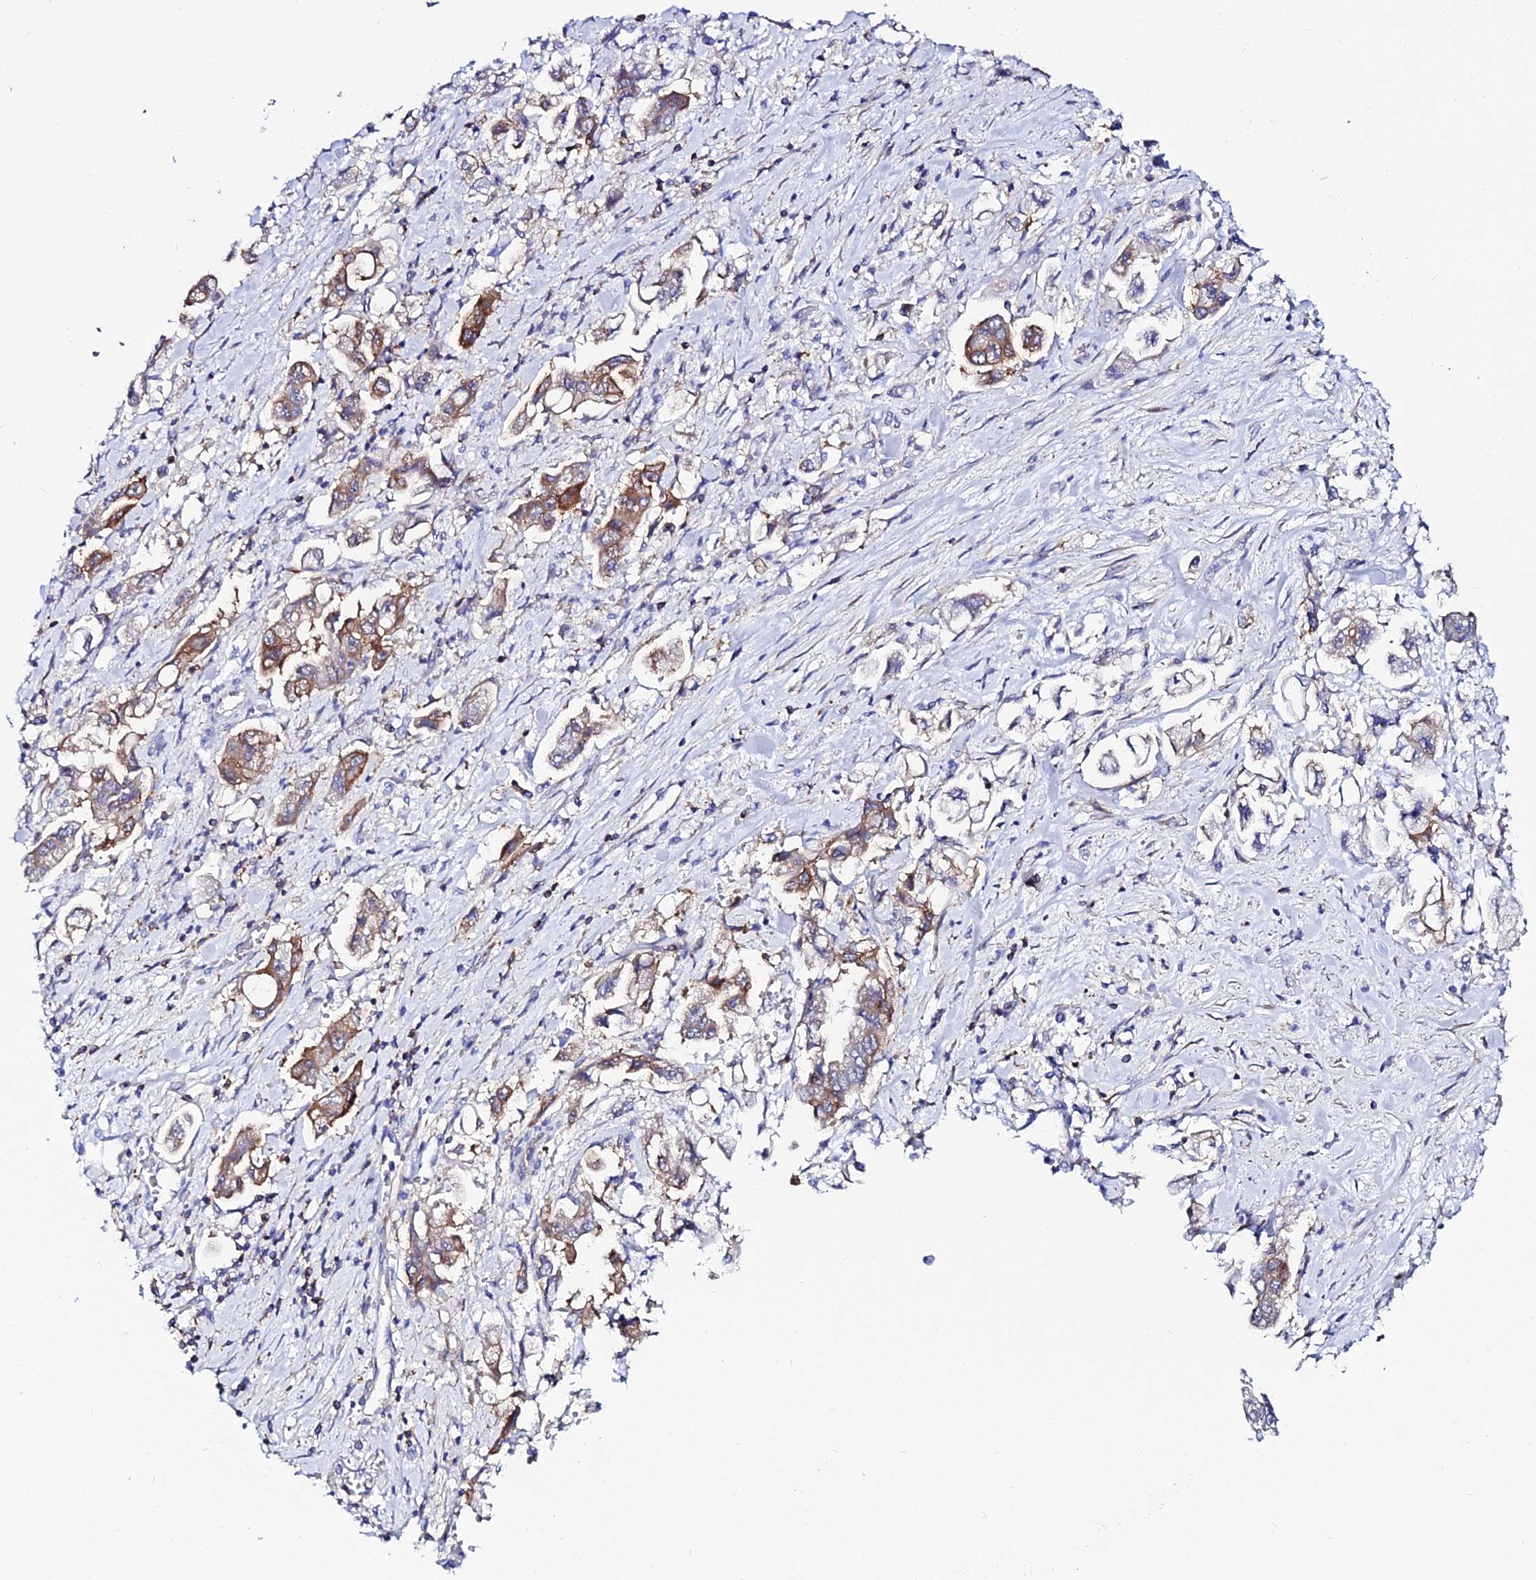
{"staining": {"intensity": "moderate", "quantity": "25%-75%", "location": "cytoplasmic/membranous"}, "tissue": "stomach cancer", "cell_type": "Tumor cells", "image_type": "cancer", "snomed": [{"axis": "morphology", "description": "Adenocarcinoma, NOS"}, {"axis": "topography", "description": "Stomach"}], "caption": "Tumor cells display medium levels of moderate cytoplasmic/membranous positivity in approximately 25%-75% of cells in human stomach adenocarcinoma.", "gene": "S100A16", "patient": {"sex": "male", "age": 62}}